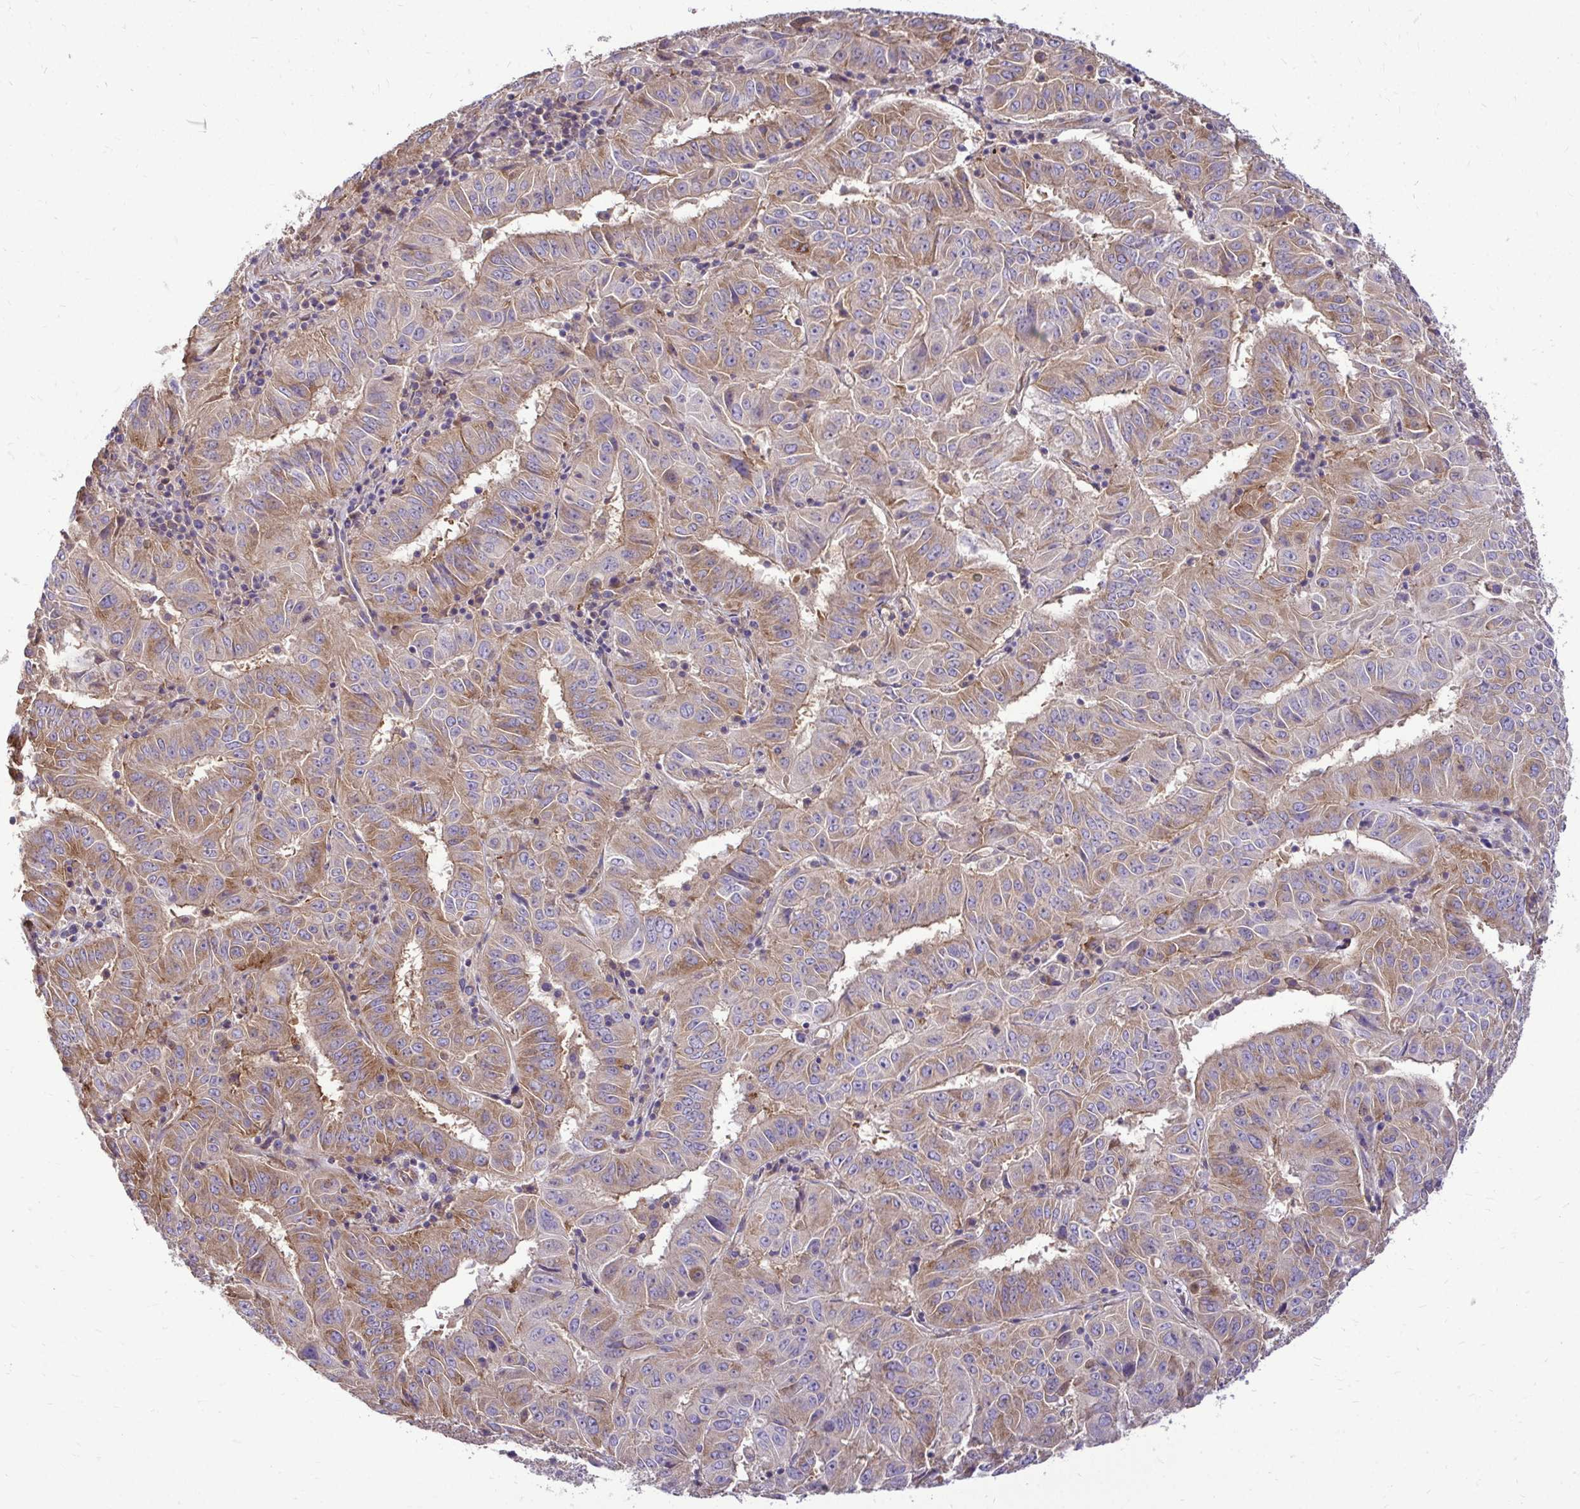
{"staining": {"intensity": "moderate", "quantity": ">75%", "location": "cytoplasmic/membranous"}, "tissue": "pancreatic cancer", "cell_type": "Tumor cells", "image_type": "cancer", "snomed": [{"axis": "morphology", "description": "Adenocarcinoma, NOS"}, {"axis": "topography", "description": "Pancreas"}], "caption": "High-power microscopy captured an immunohistochemistry (IHC) image of pancreatic cancer (adenocarcinoma), revealing moderate cytoplasmic/membranous staining in approximately >75% of tumor cells.", "gene": "FMR1", "patient": {"sex": "male", "age": 63}}